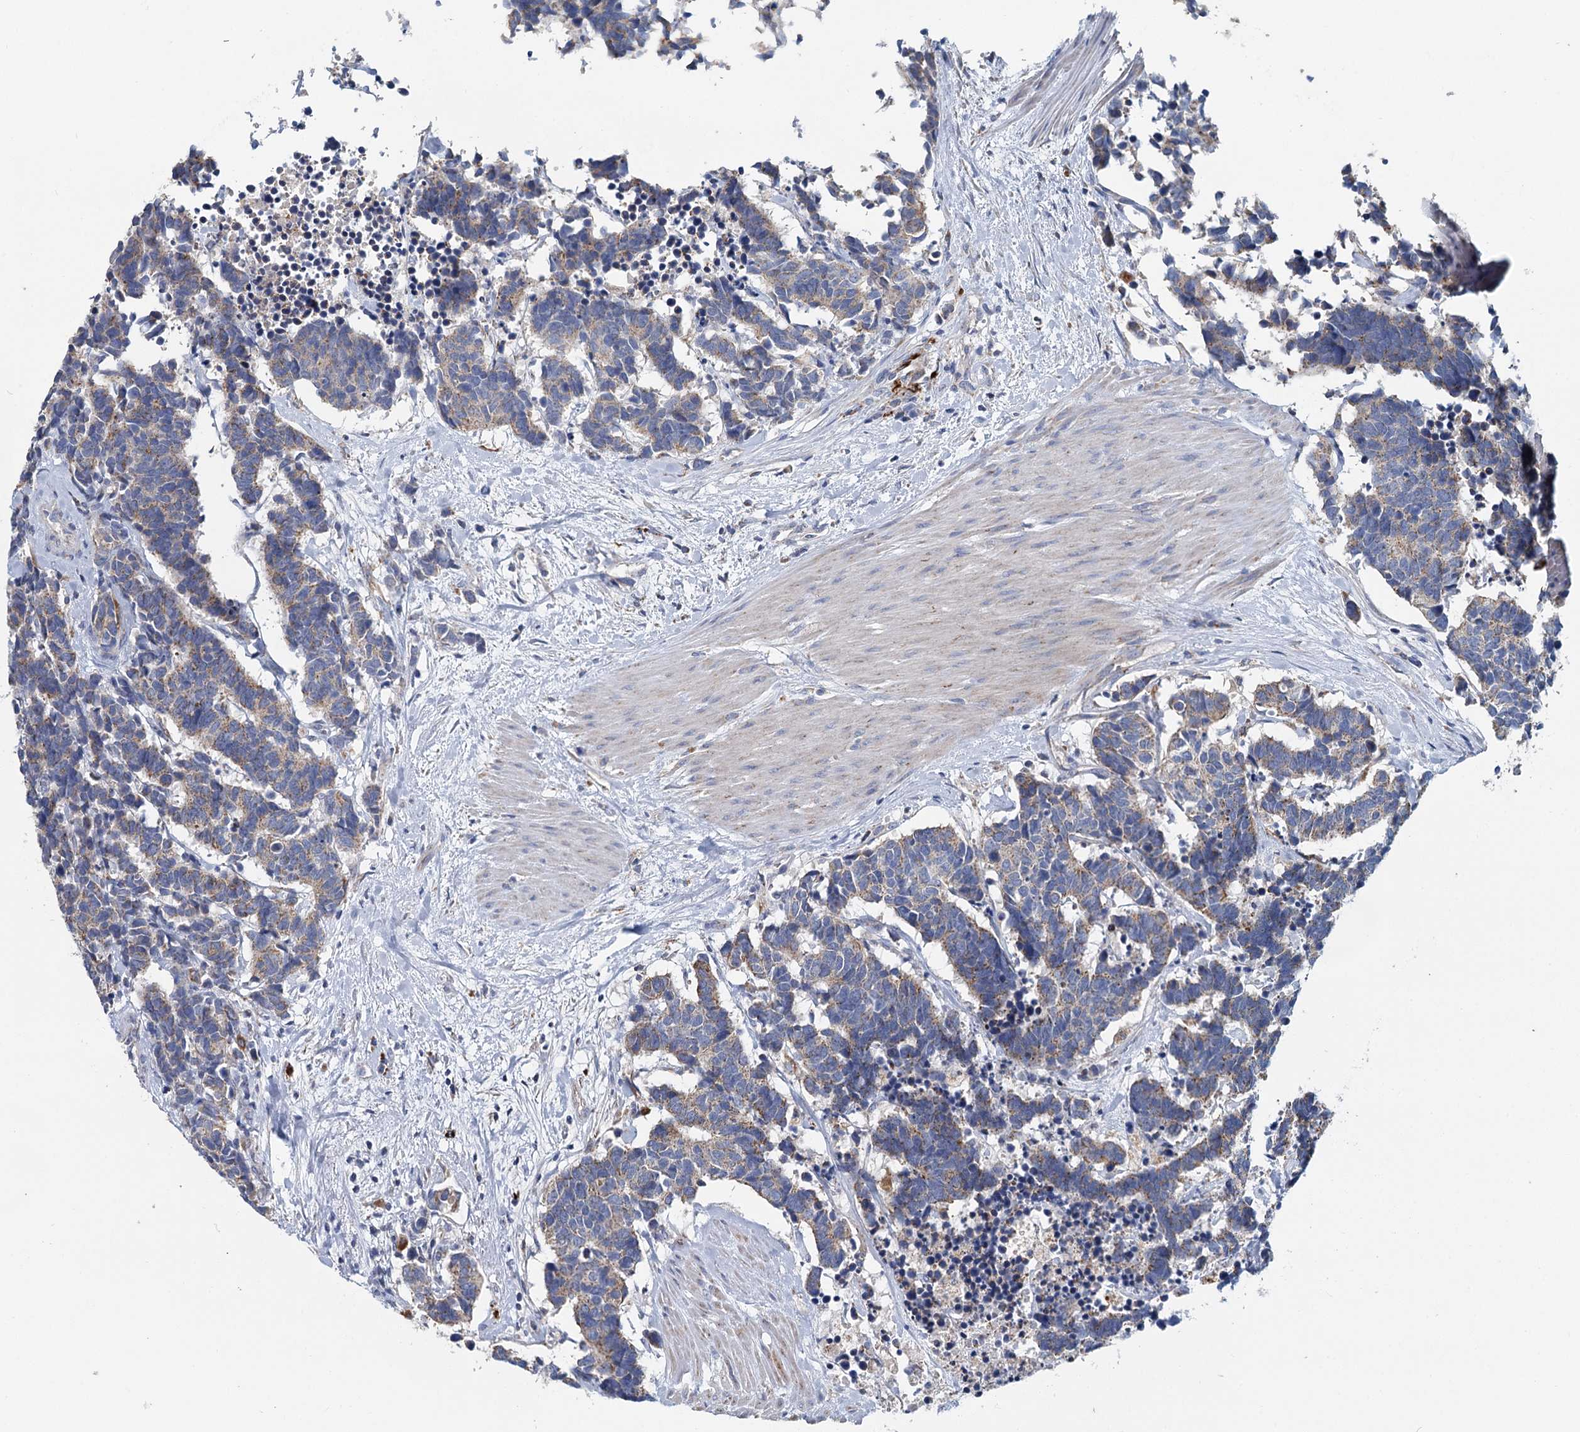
{"staining": {"intensity": "weak", "quantity": ">75%", "location": "cytoplasmic/membranous"}, "tissue": "carcinoid", "cell_type": "Tumor cells", "image_type": "cancer", "snomed": [{"axis": "morphology", "description": "Carcinoma, NOS"}, {"axis": "morphology", "description": "Carcinoid, malignant, NOS"}, {"axis": "topography", "description": "Urinary bladder"}], "caption": "Protein expression analysis of carcinoid exhibits weak cytoplasmic/membranous staining in approximately >75% of tumor cells.", "gene": "ANKRD16", "patient": {"sex": "male", "age": 57}}